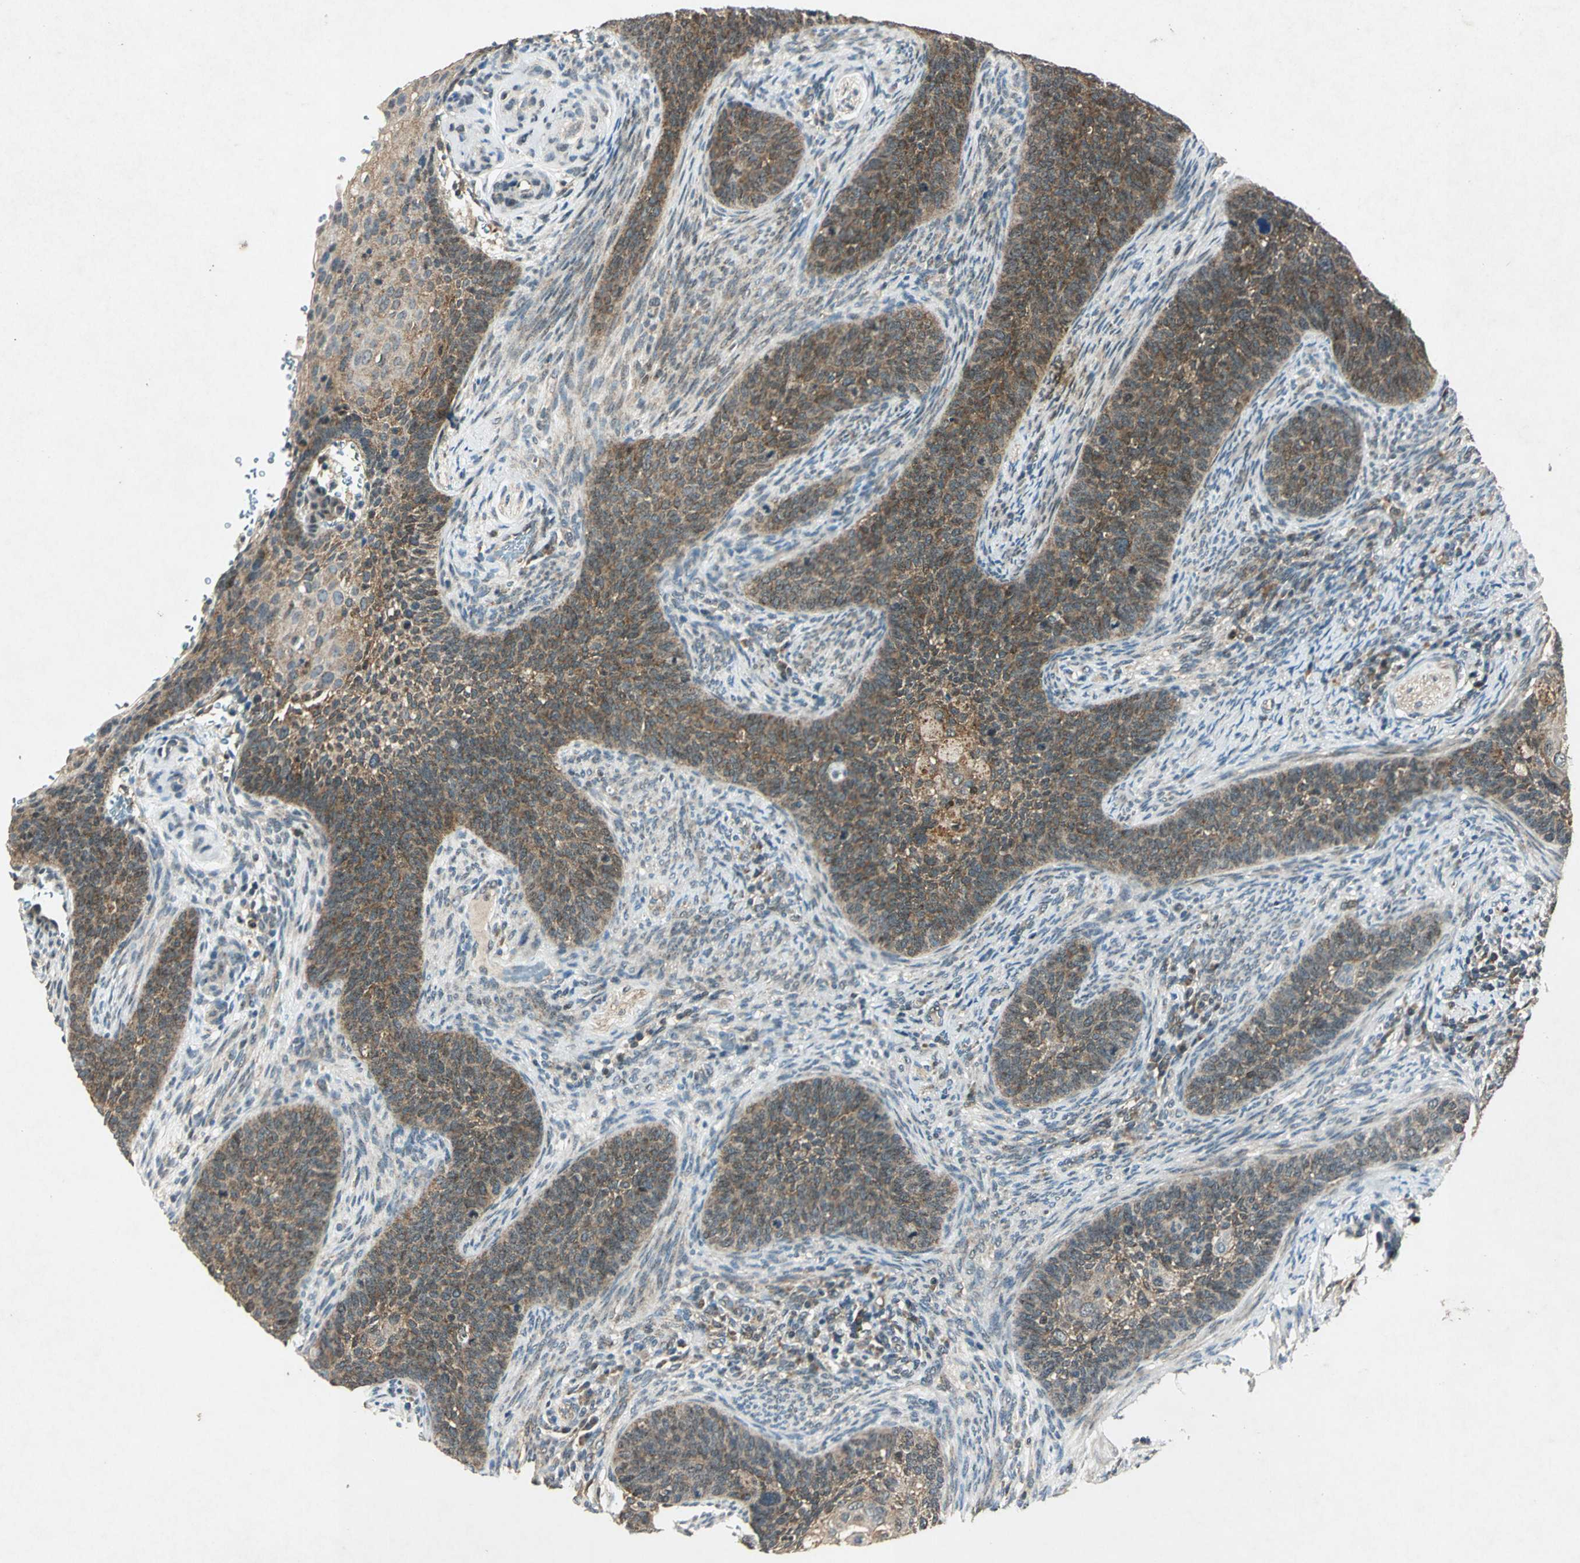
{"staining": {"intensity": "moderate", "quantity": ">75%", "location": "cytoplasmic/membranous"}, "tissue": "cervical cancer", "cell_type": "Tumor cells", "image_type": "cancer", "snomed": [{"axis": "morphology", "description": "Squamous cell carcinoma, NOS"}, {"axis": "topography", "description": "Cervix"}], "caption": "Protein staining displays moderate cytoplasmic/membranous expression in about >75% of tumor cells in cervical cancer.", "gene": "AHSA1", "patient": {"sex": "female", "age": 33}}